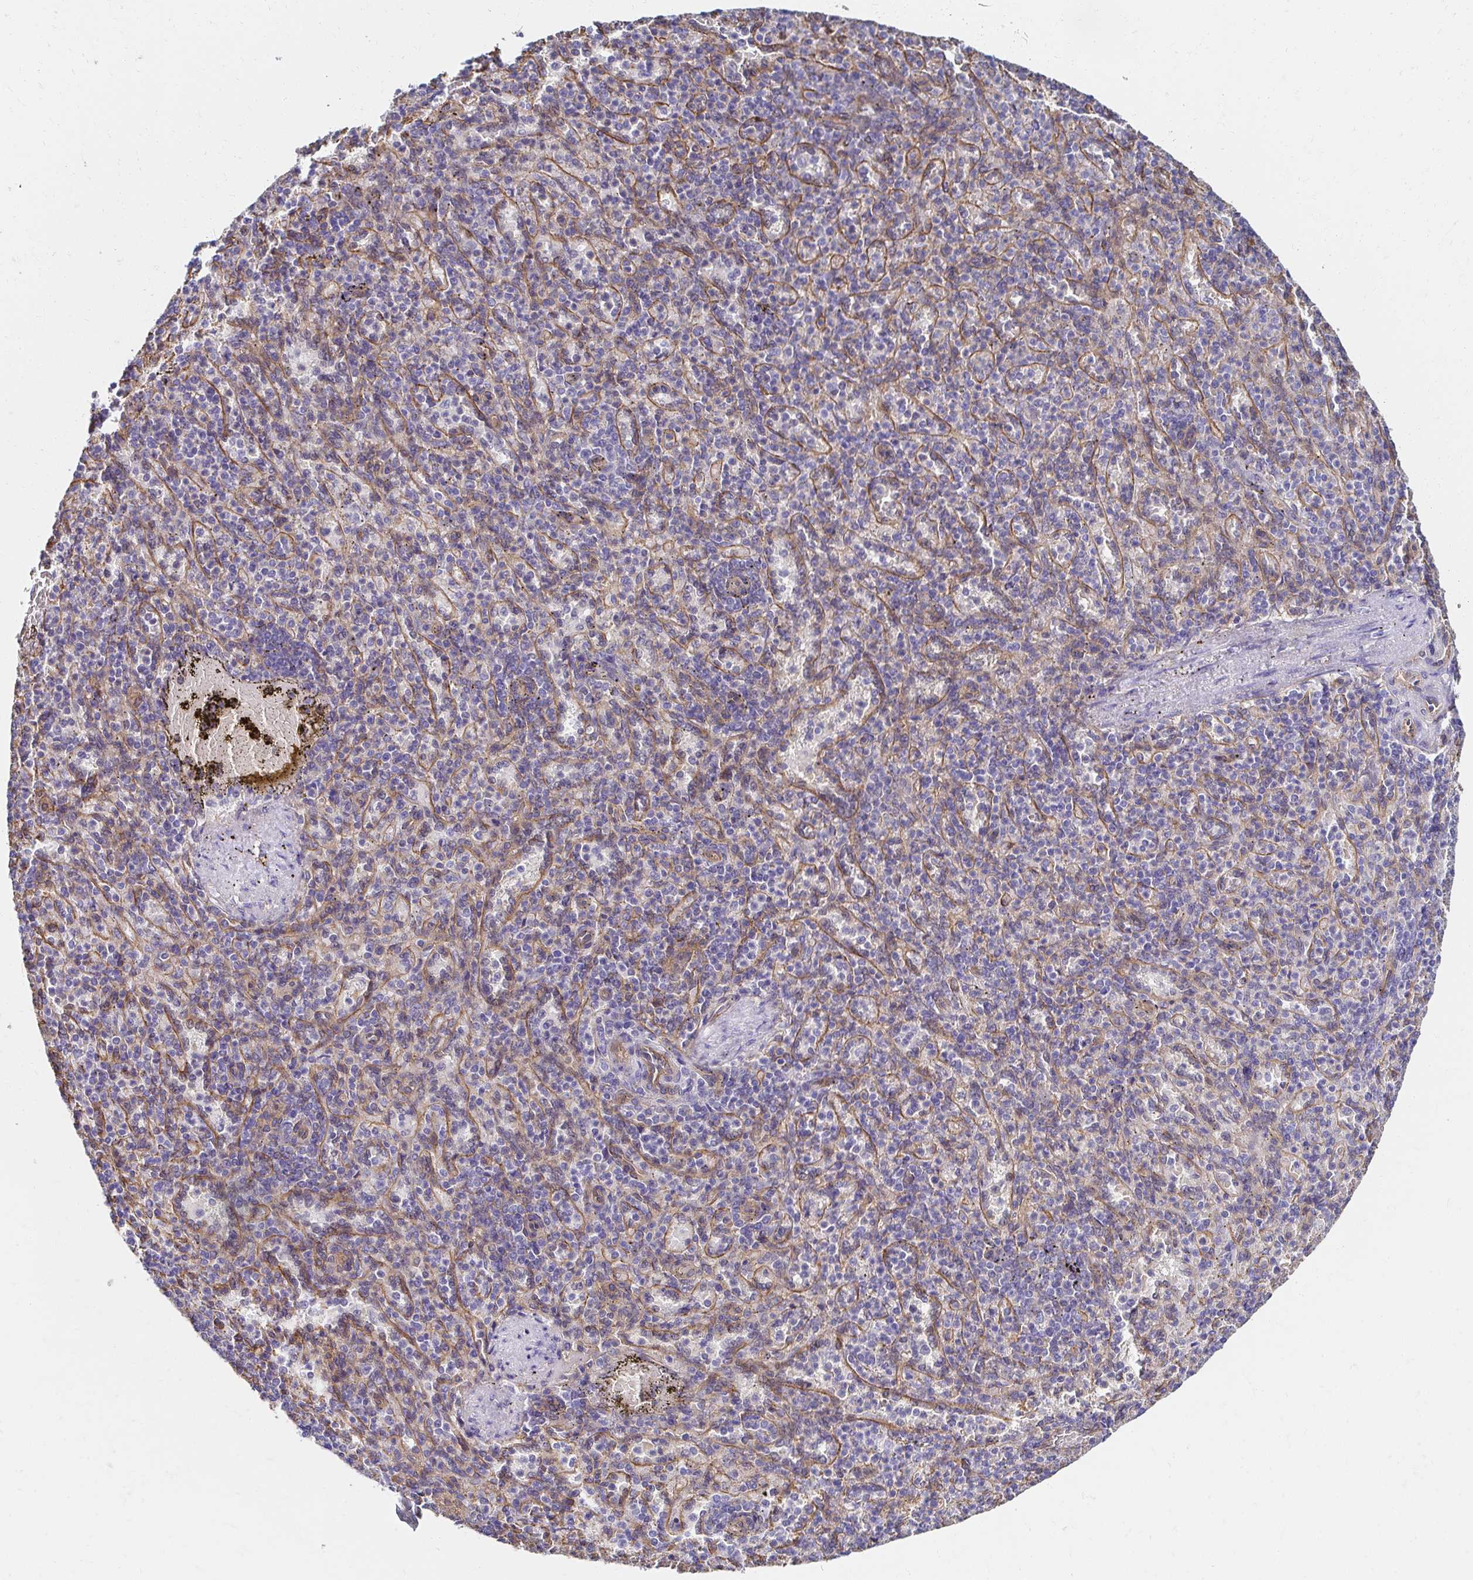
{"staining": {"intensity": "moderate", "quantity": "<25%", "location": "cytoplasmic/membranous"}, "tissue": "spleen", "cell_type": "Cells in red pulp", "image_type": "normal", "snomed": [{"axis": "morphology", "description": "Normal tissue, NOS"}, {"axis": "topography", "description": "Spleen"}], "caption": "The immunohistochemical stain labels moderate cytoplasmic/membranous staining in cells in red pulp of unremarkable spleen.", "gene": "CTTN", "patient": {"sex": "female", "age": 74}}